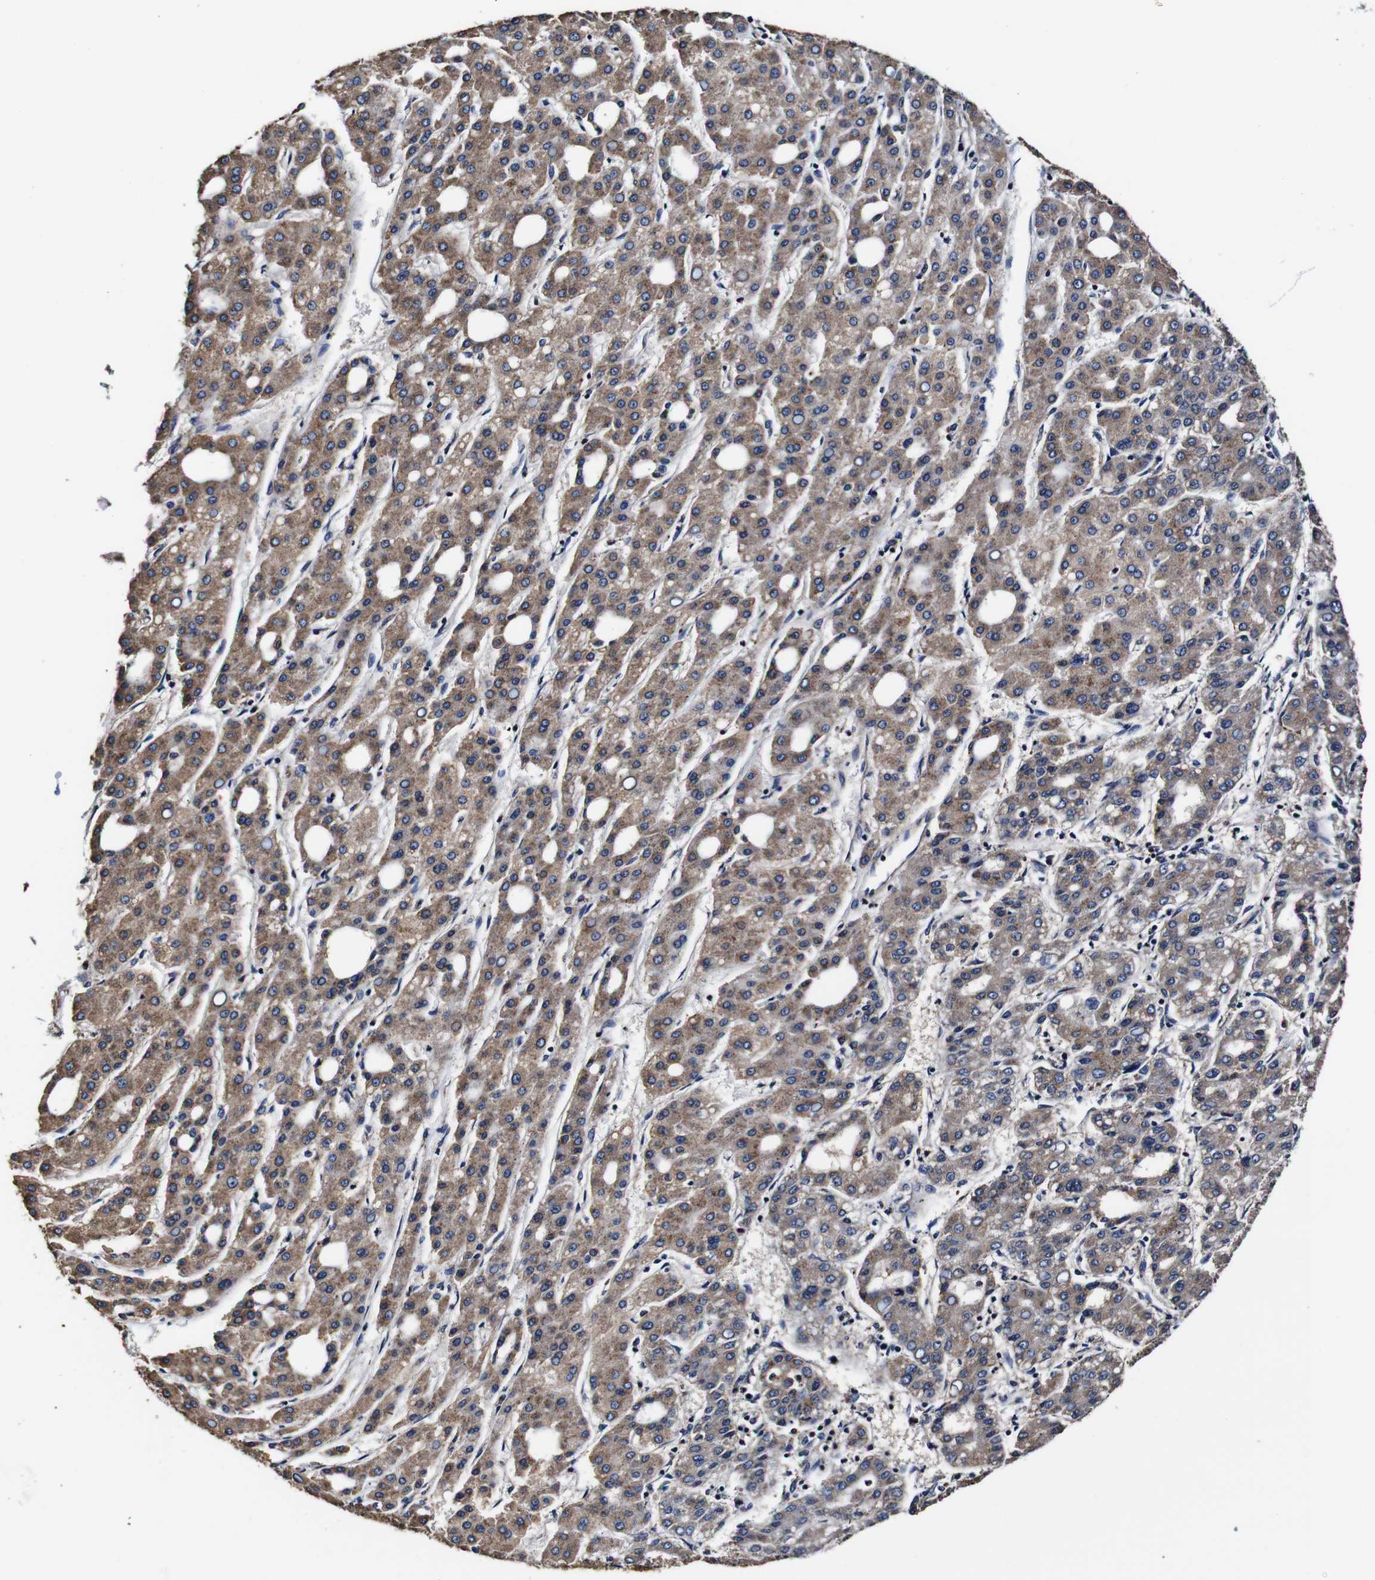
{"staining": {"intensity": "moderate", "quantity": ">75%", "location": "cytoplasmic/membranous"}, "tissue": "liver cancer", "cell_type": "Tumor cells", "image_type": "cancer", "snomed": [{"axis": "morphology", "description": "Carcinoma, Hepatocellular, NOS"}, {"axis": "topography", "description": "Liver"}], "caption": "Human hepatocellular carcinoma (liver) stained with a brown dye shows moderate cytoplasmic/membranous positive expression in approximately >75% of tumor cells.", "gene": "PDCD6IP", "patient": {"sex": "male", "age": 65}}